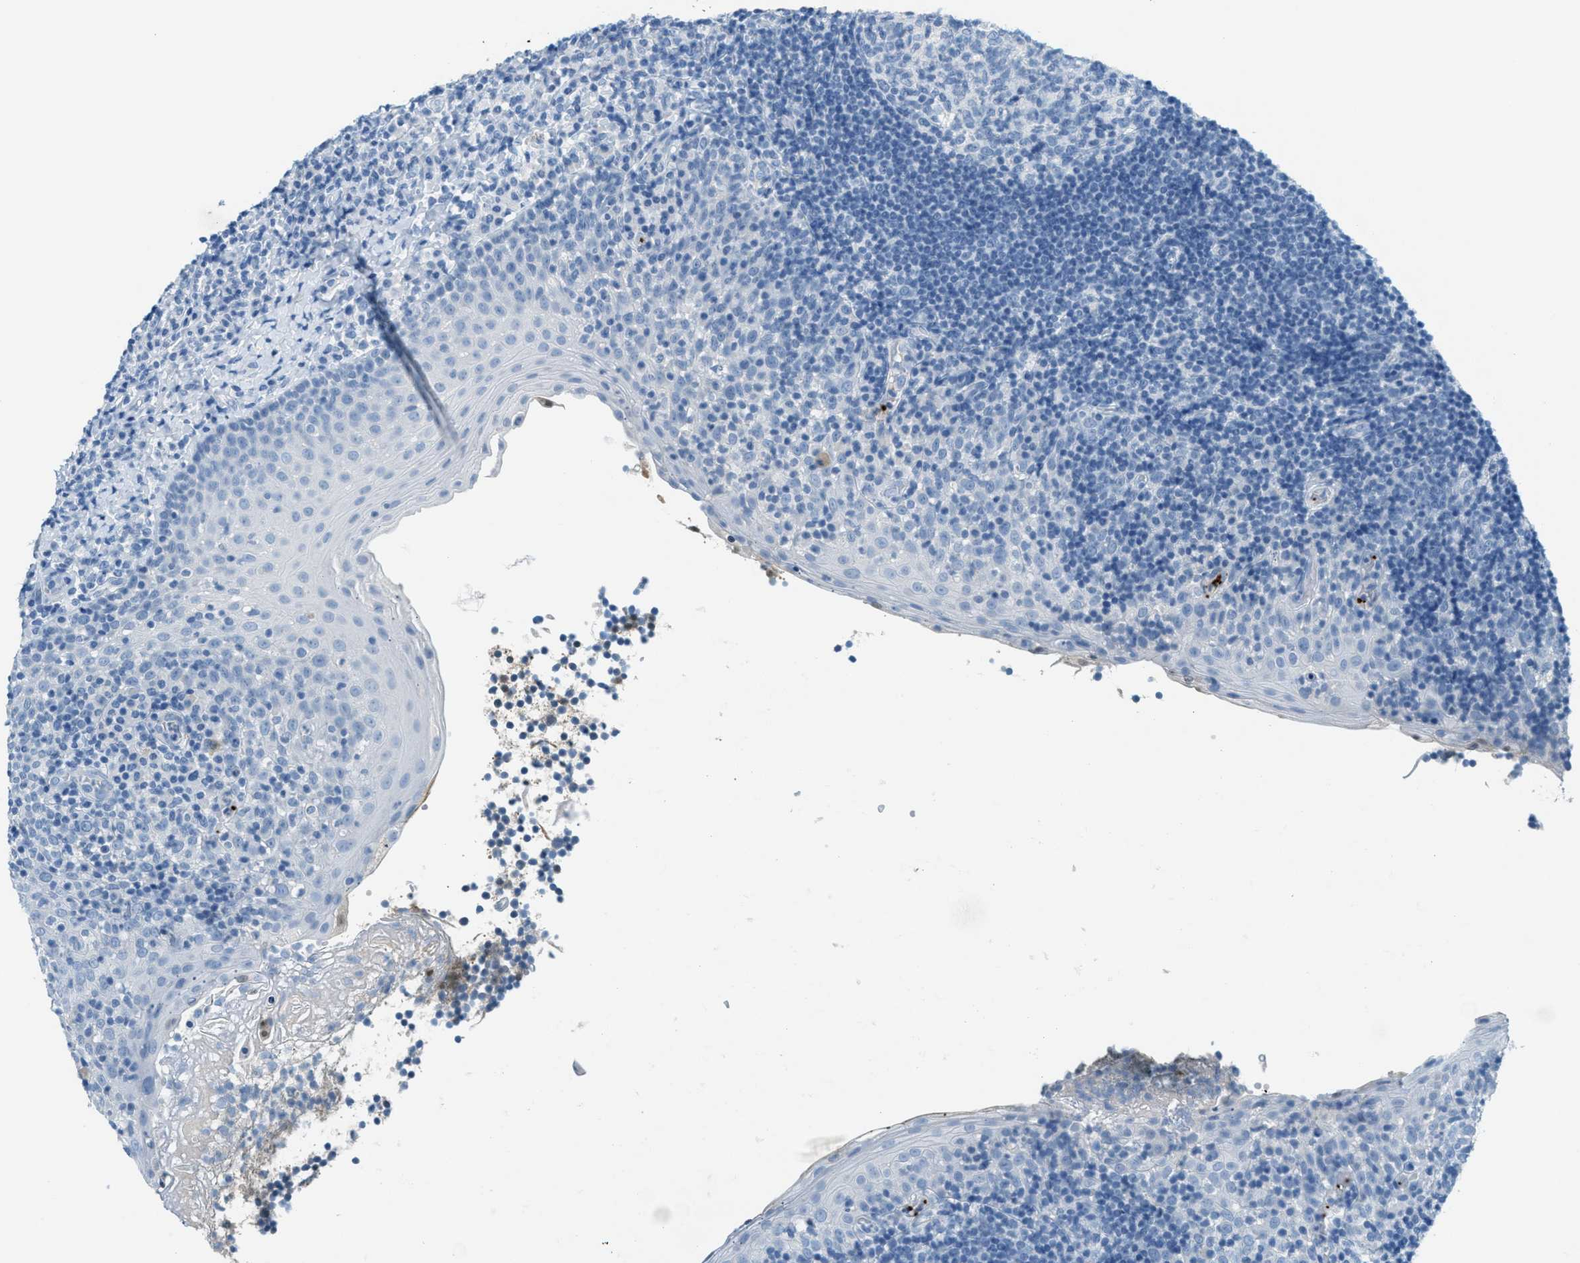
{"staining": {"intensity": "negative", "quantity": "none", "location": "none"}, "tissue": "tonsil", "cell_type": "Germinal center cells", "image_type": "normal", "snomed": [{"axis": "morphology", "description": "Normal tissue, NOS"}, {"axis": "topography", "description": "Tonsil"}], "caption": "DAB (3,3'-diaminobenzidine) immunohistochemical staining of unremarkable tonsil displays no significant staining in germinal center cells.", "gene": "PPBP", "patient": {"sex": "female", "age": 40}}